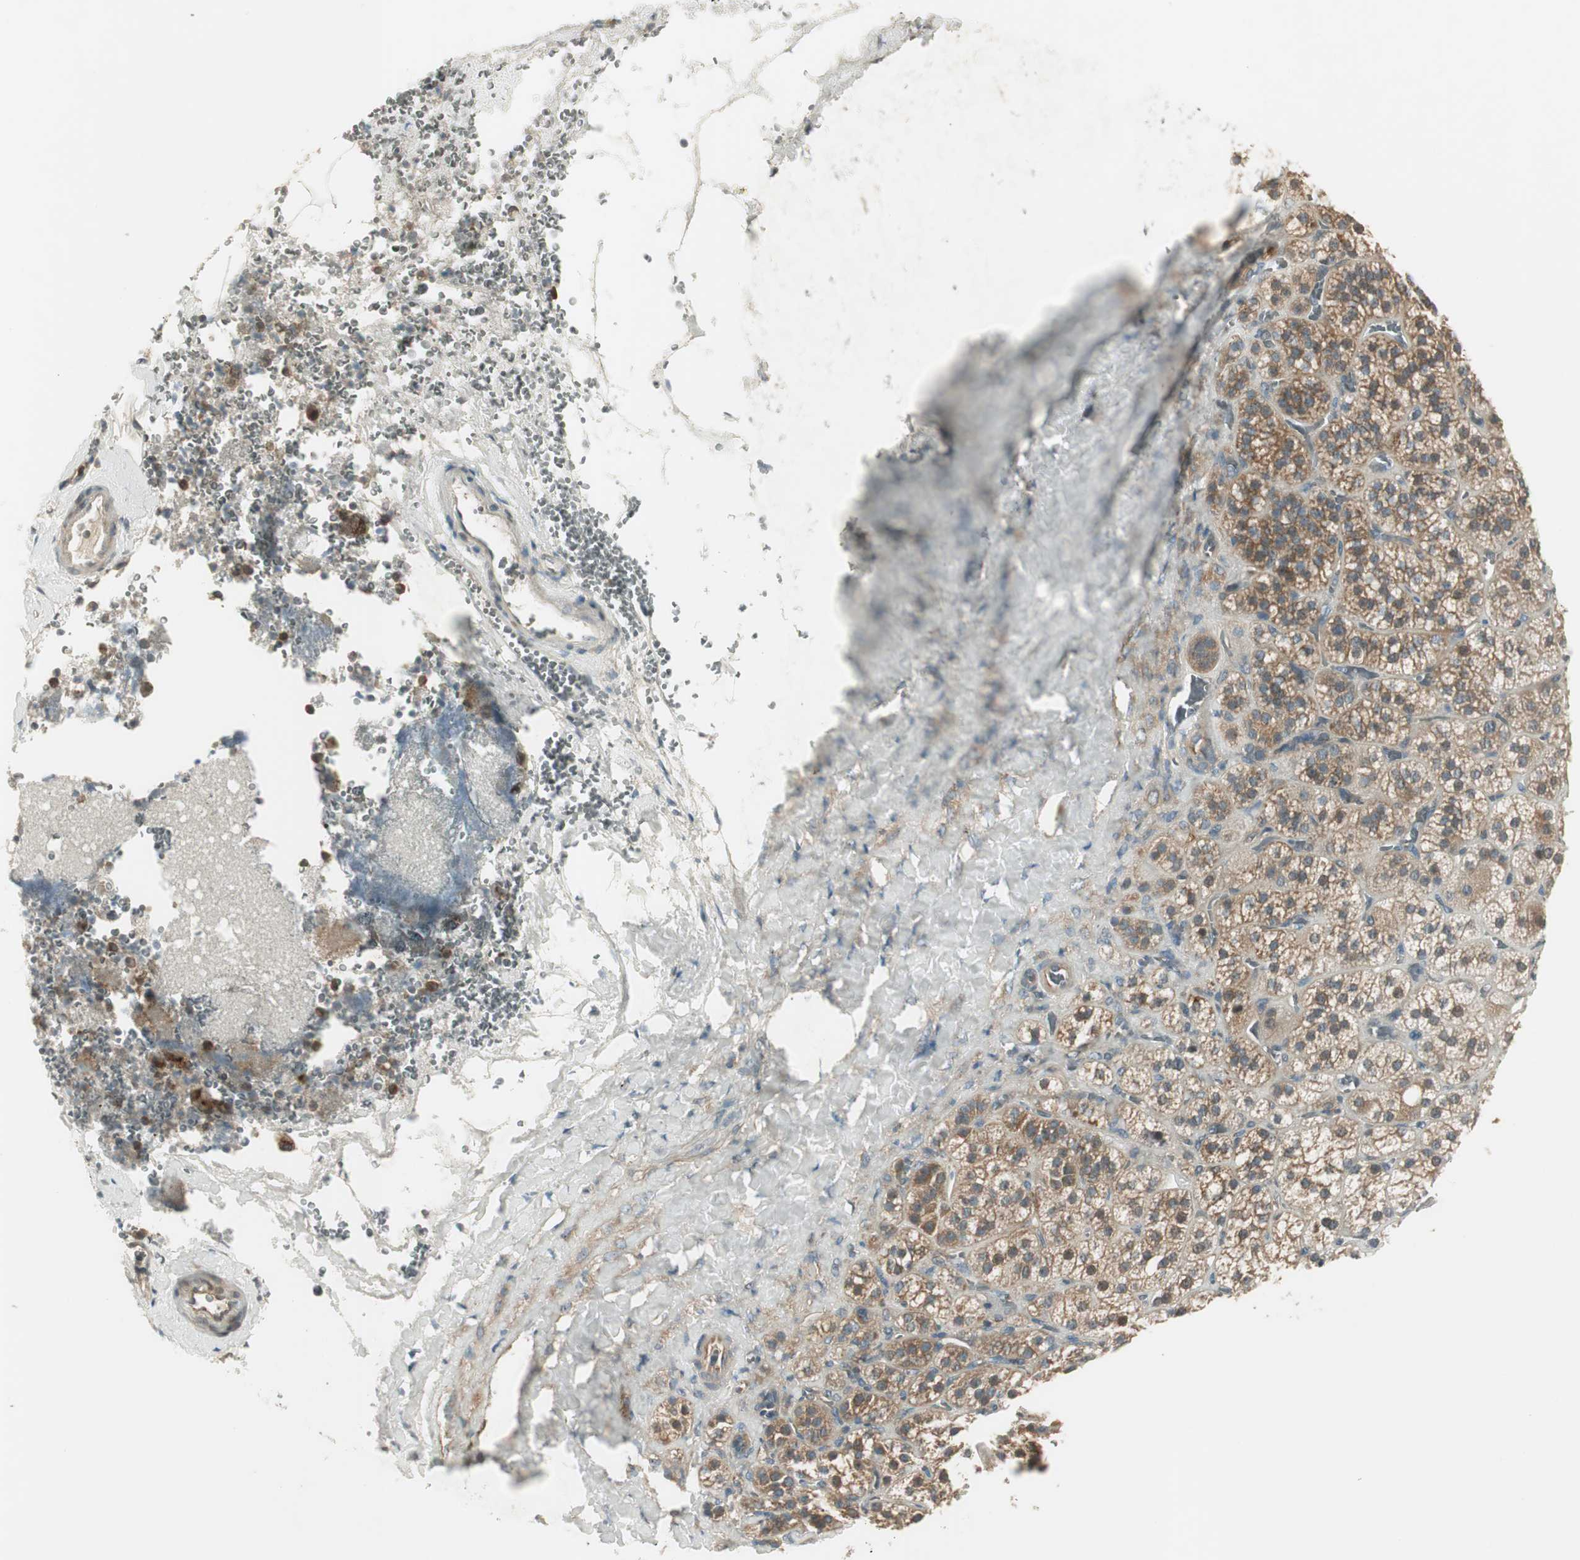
{"staining": {"intensity": "weak", "quantity": ">75%", "location": "cytoplasmic/membranous,nuclear"}, "tissue": "adrenal gland", "cell_type": "Glandular cells", "image_type": "normal", "snomed": [{"axis": "morphology", "description": "Normal tissue, NOS"}, {"axis": "topography", "description": "Adrenal gland"}], "caption": "Protein expression analysis of normal human adrenal gland reveals weak cytoplasmic/membranous,nuclear expression in approximately >75% of glandular cells. (DAB (3,3'-diaminobenzidine) = brown stain, brightfield microscopy at high magnification).", "gene": "IPO5", "patient": {"sex": "female", "age": 71}}